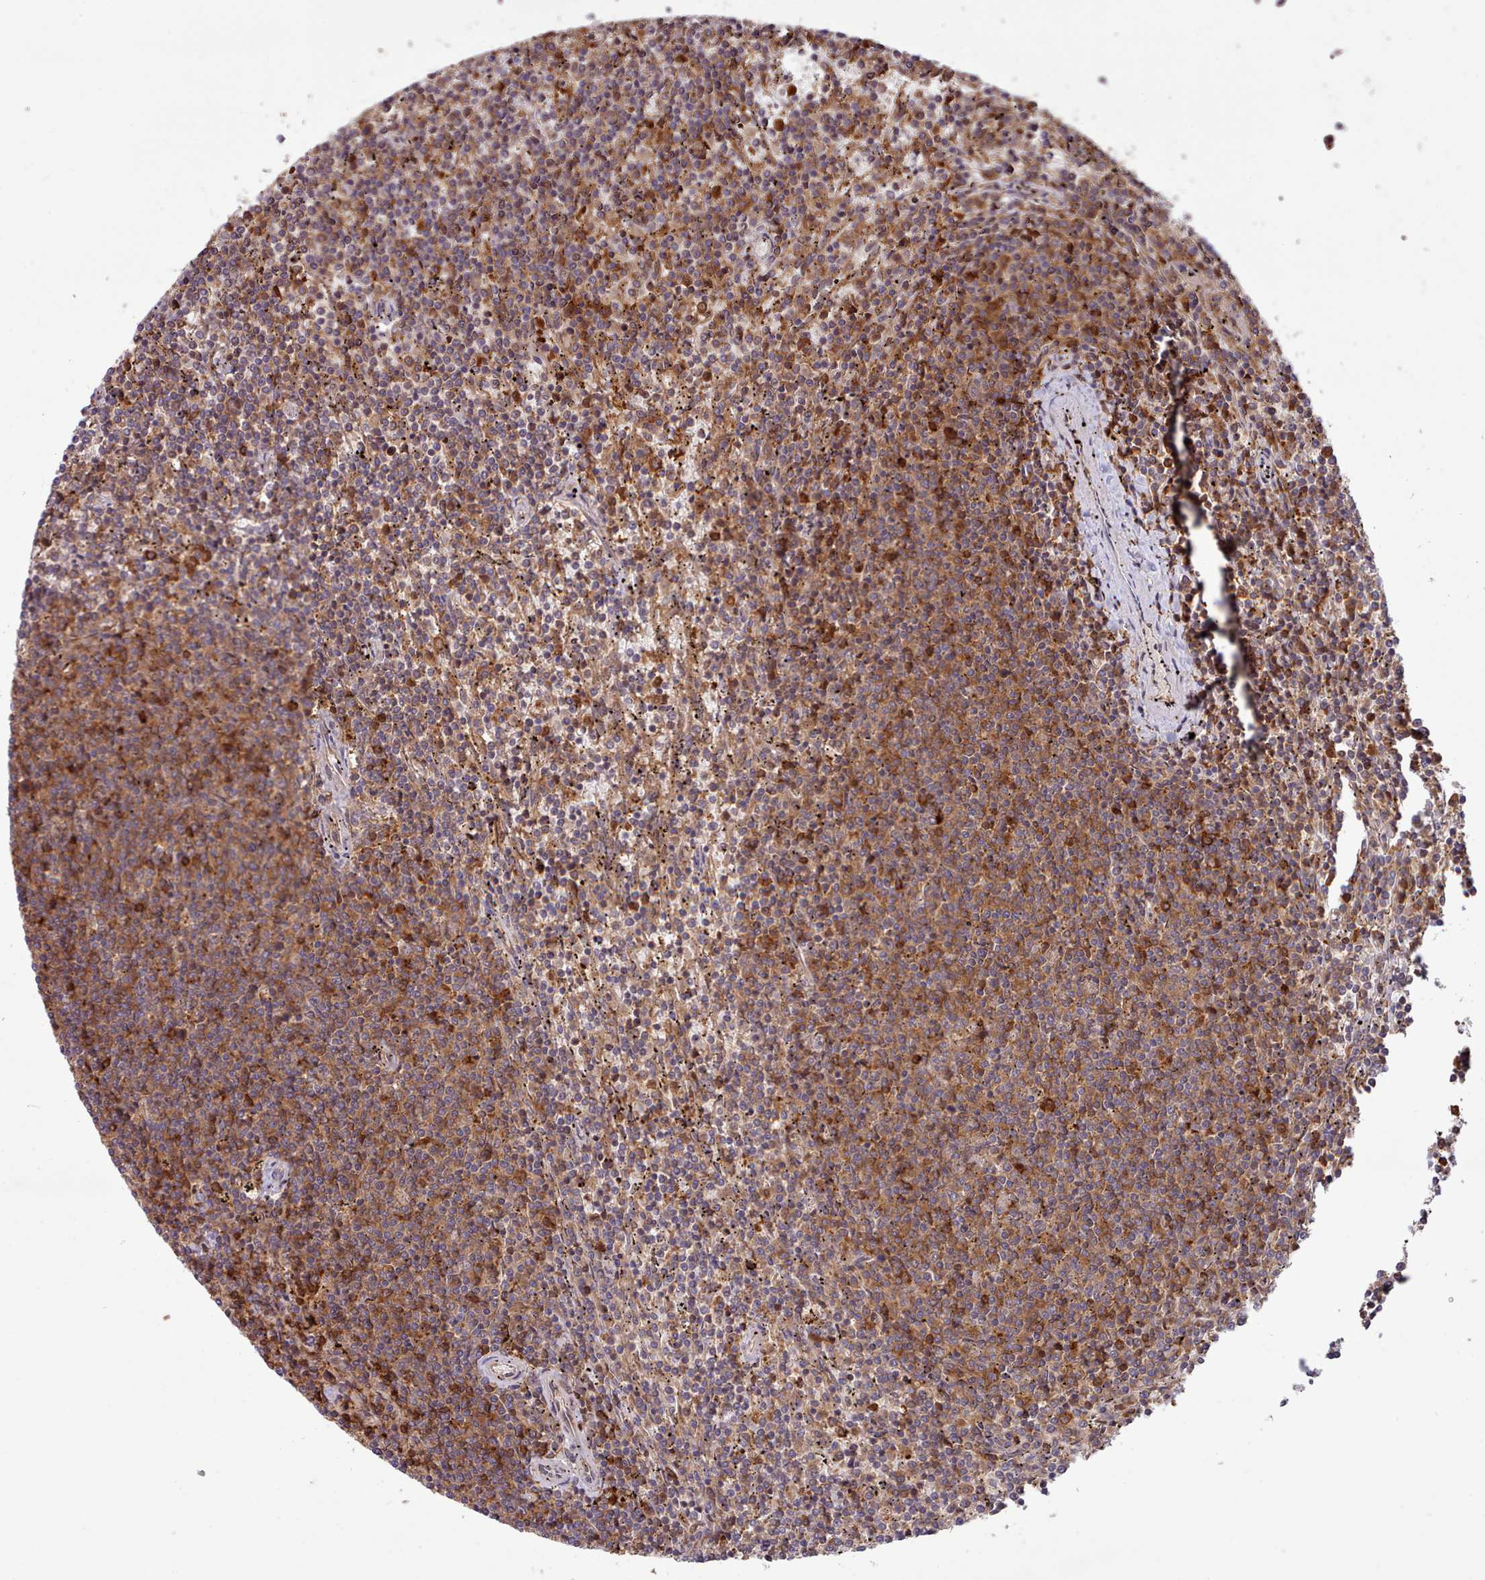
{"staining": {"intensity": "moderate", "quantity": ">75%", "location": "cytoplasmic/membranous"}, "tissue": "lymphoma", "cell_type": "Tumor cells", "image_type": "cancer", "snomed": [{"axis": "morphology", "description": "Malignant lymphoma, non-Hodgkin's type, Low grade"}, {"axis": "topography", "description": "Spleen"}], "caption": "Lymphoma was stained to show a protein in brown. There is medium levels of moderate cytoplasmic/membranous staining in approximately >75% of tumor cells.", "gene": "SLC4A9", "patient": {"sex": "female", "age": 50}}